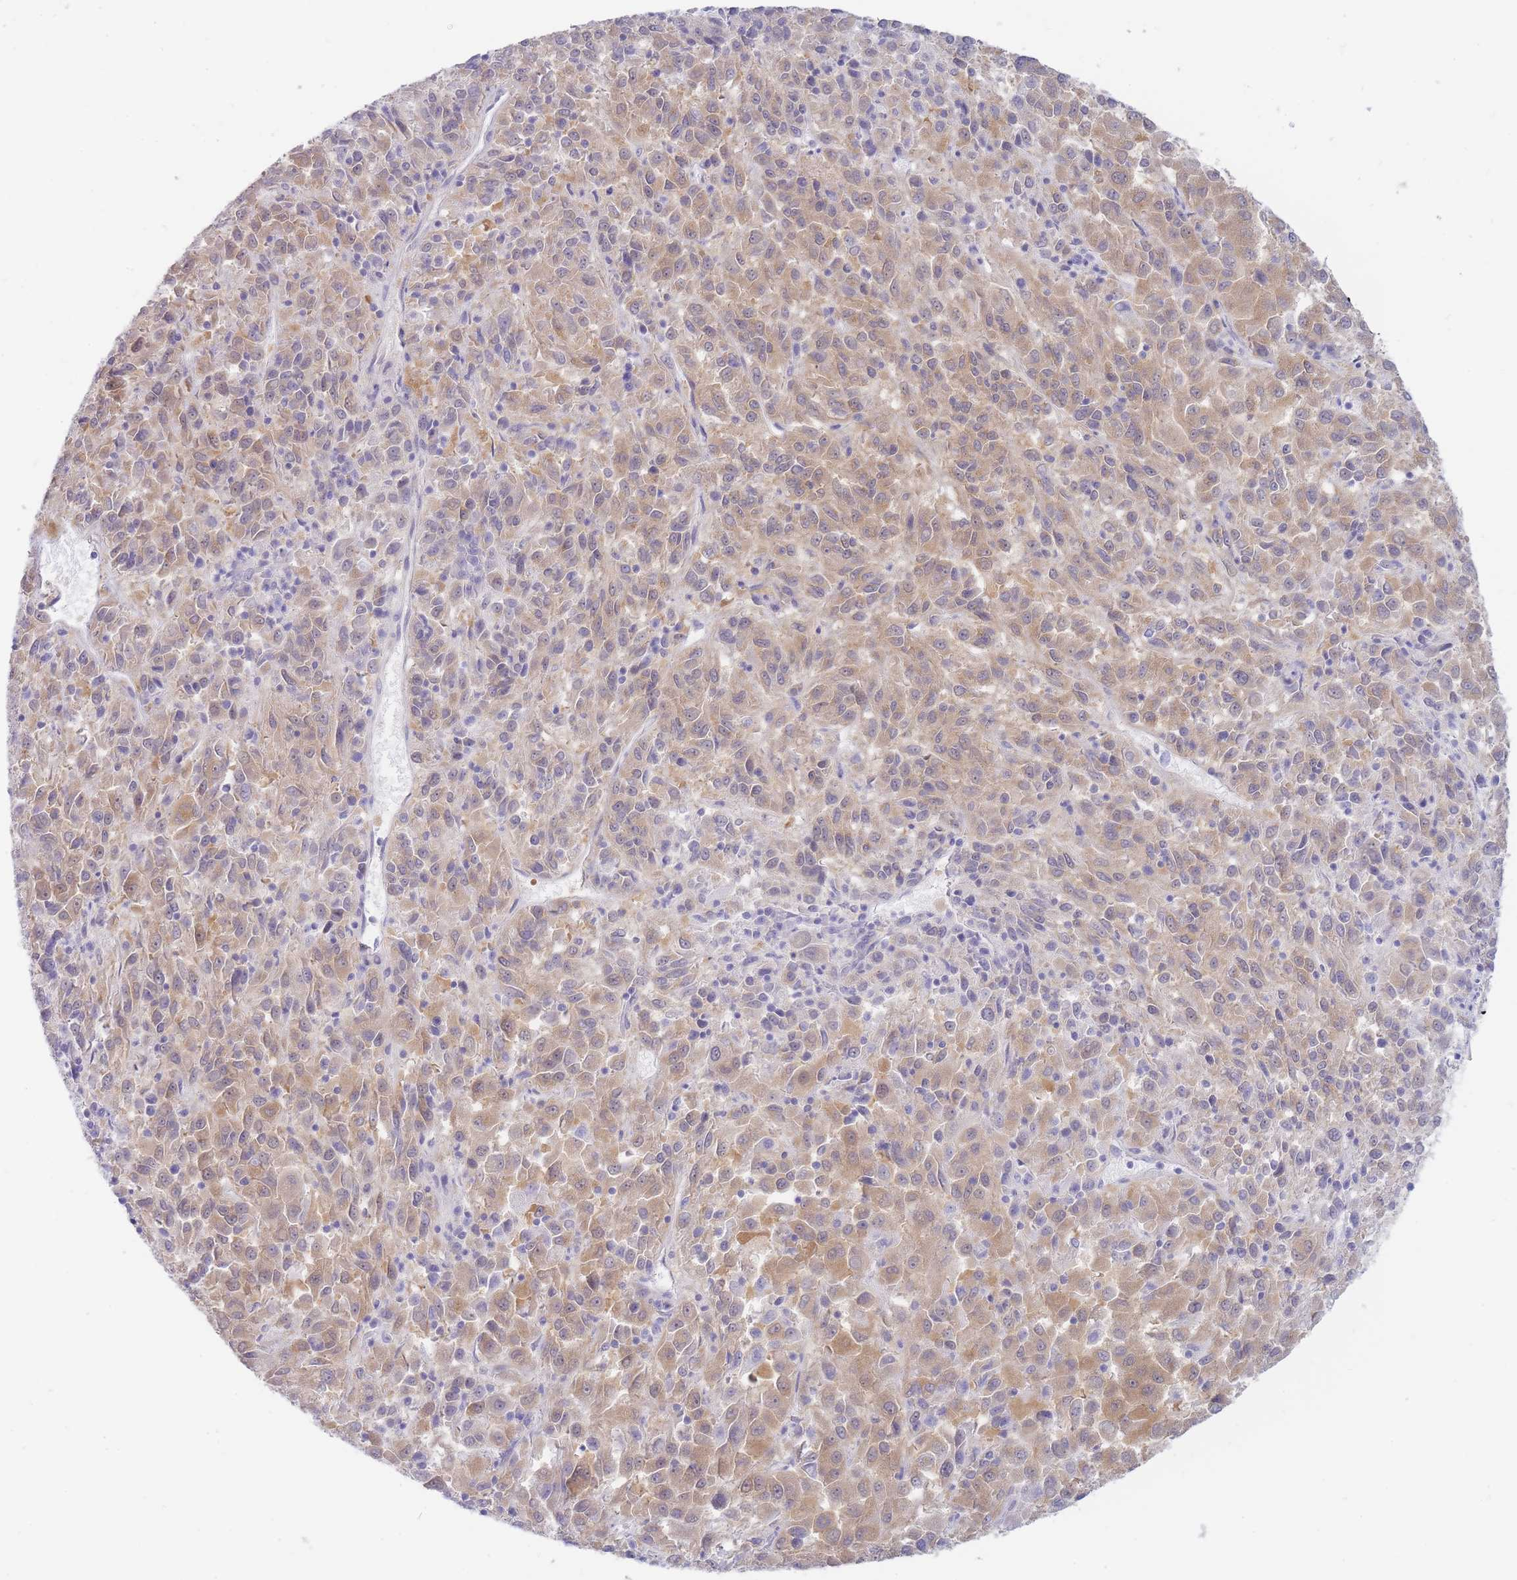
{"staining": {"intensity": "moderate", "quantity": ">75%", "location": "cytoplasmic/membranous"}, "tissue": "melanoma", "cell_type": "Tumor cells", "image_type": "cancer", "snomed": [{"axis": "morphology", "description": "Malignant melanoma, Metastatic site"}, {"axis": "topography", "description": "Lung"}], "caption": "Melanoma stained for a protein exhibits moderate cytoplasmic/membranous positivity in tumor cells.", "gene": "SUGT1", "patient": {"sex": "male", "age": 64}}